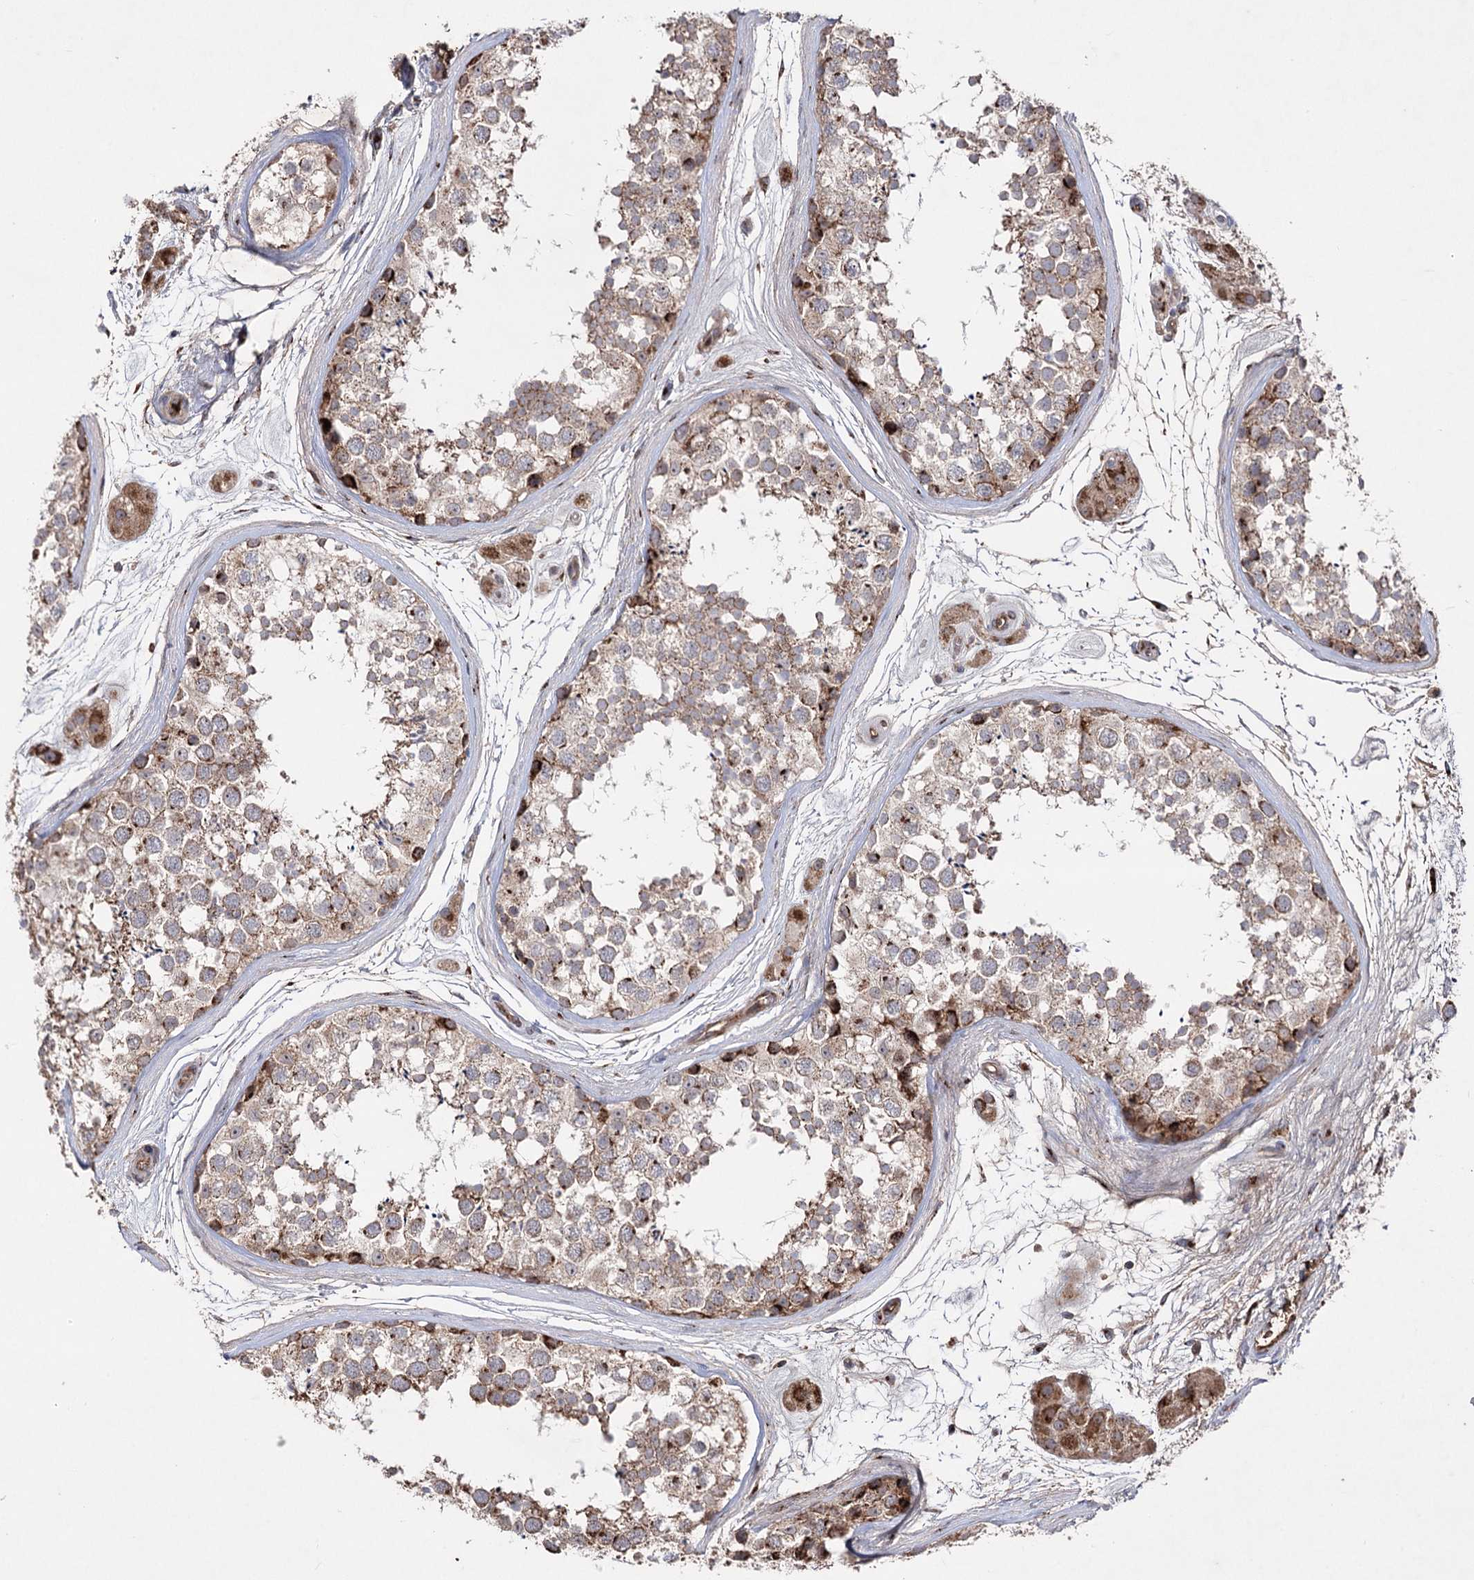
{"staining": {"intensity": "strong", "quantity": "25%-75%", "location": "cytoplasmic/membranous"}, "tissue": "testis", "cell_type": "Cells in seminiferous ducts", "image_type": "normal", "snomed": [{"axis": "morphology", "description": "Normal tissue, NOS"}, {"axis": "topography", "description": "Testis"}], "caption": "DAB (3,3'-diaminobenzidine) immunohistochemical staining of normal testis reveals strong cytoplasmic/membranous protein expression in about 25%-75% of cells in seminiferous ducts.", "gene": "ARHGAP20", "patient": {"sex": "male", "age": 56}}